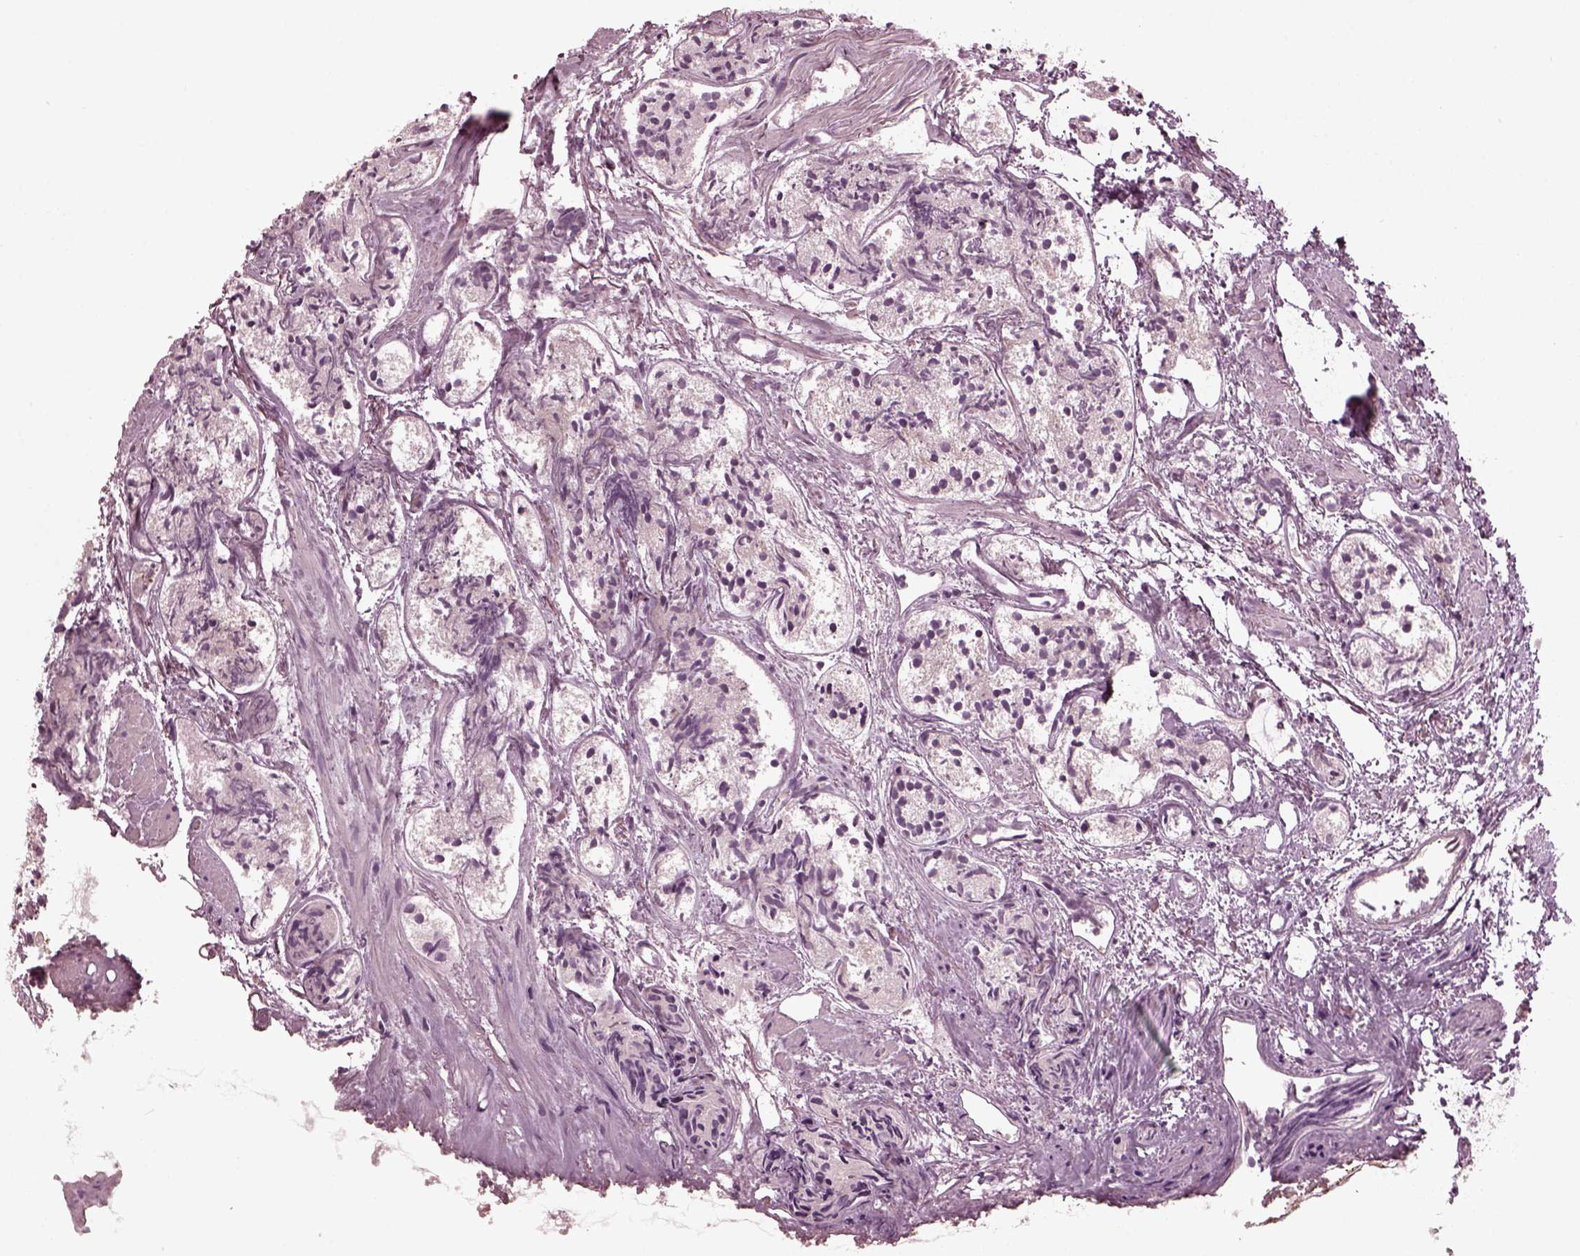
{"staining": {"intensity": "negative", "quantity": "none", "location": "none"}, "tissue": "prostate cancer", "cell_type": "Tumor cells", "image_type": "cancer", "snomed": [{"axis": "morphology", "description": "Adenocarcinoma, High grade"}, {"axis": "topography", "description": "Prostate"}], "caption": "IHC photomicrograph of neoplastic tissue: high-grade adenocarcinoma (prostate) stained with DAB (3,3'-diaminobenzidine) reveals no significant protein expression in tumor cells.", "gene": "PSTPIP2", "patient": {"sex": "male", "age": 85}}